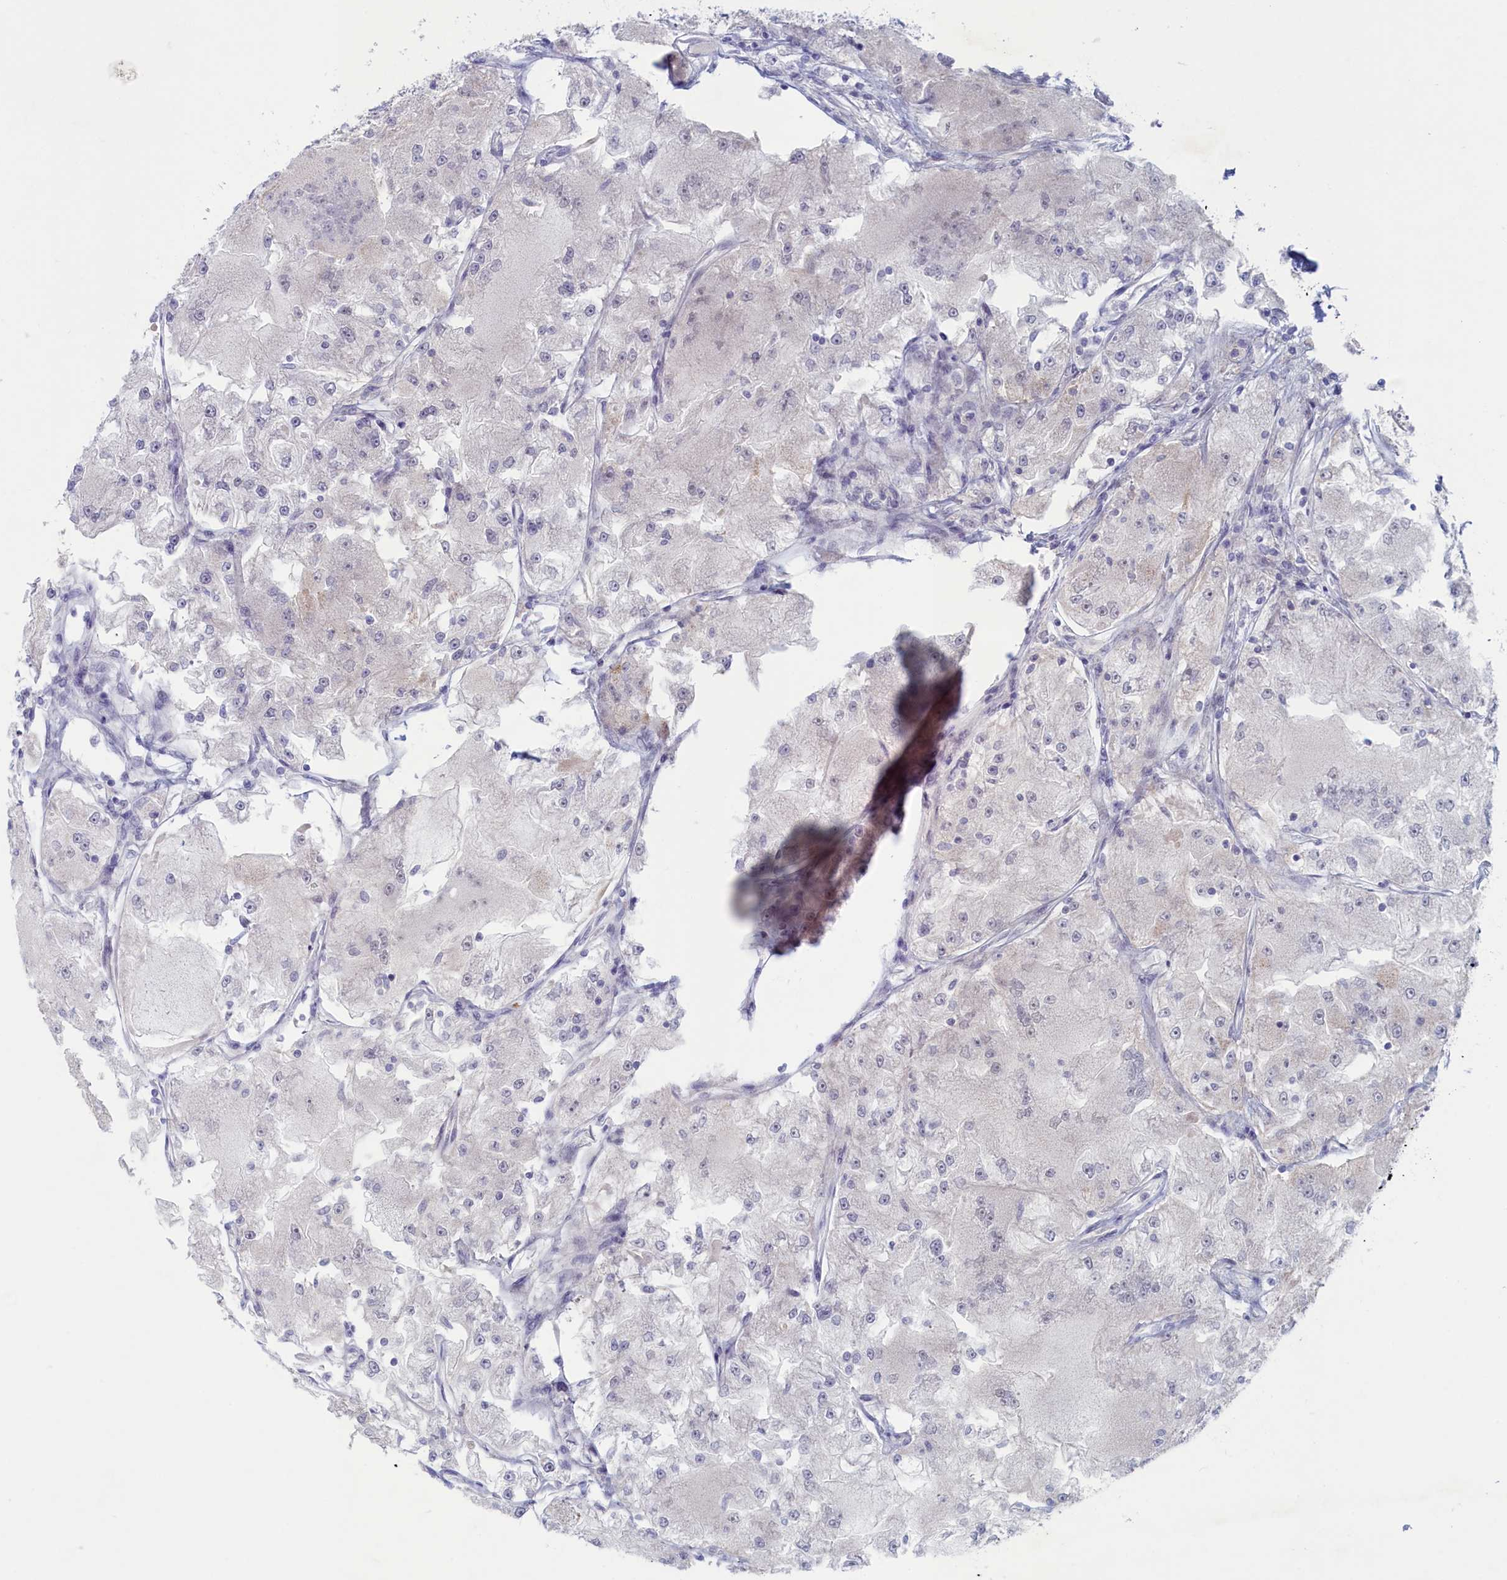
{"staining": {"intensity": "negative", "quantity": "none", "location": "none"}, "tissue": "renal cancer", "cell_type": "Tumor cells", "image_type": "cancer", "snomed": [{"axis": "morphology", "description": "Adenocarcinoma, NOS"}, {"axis": "topography", "description": "Kidney"}], "caption": "The micrograph reveals no staining of tumor cells in renal cancer (adenocarcinoma).", "gene": "WDR76", "patient": {"sex": "female", "age": 72}}